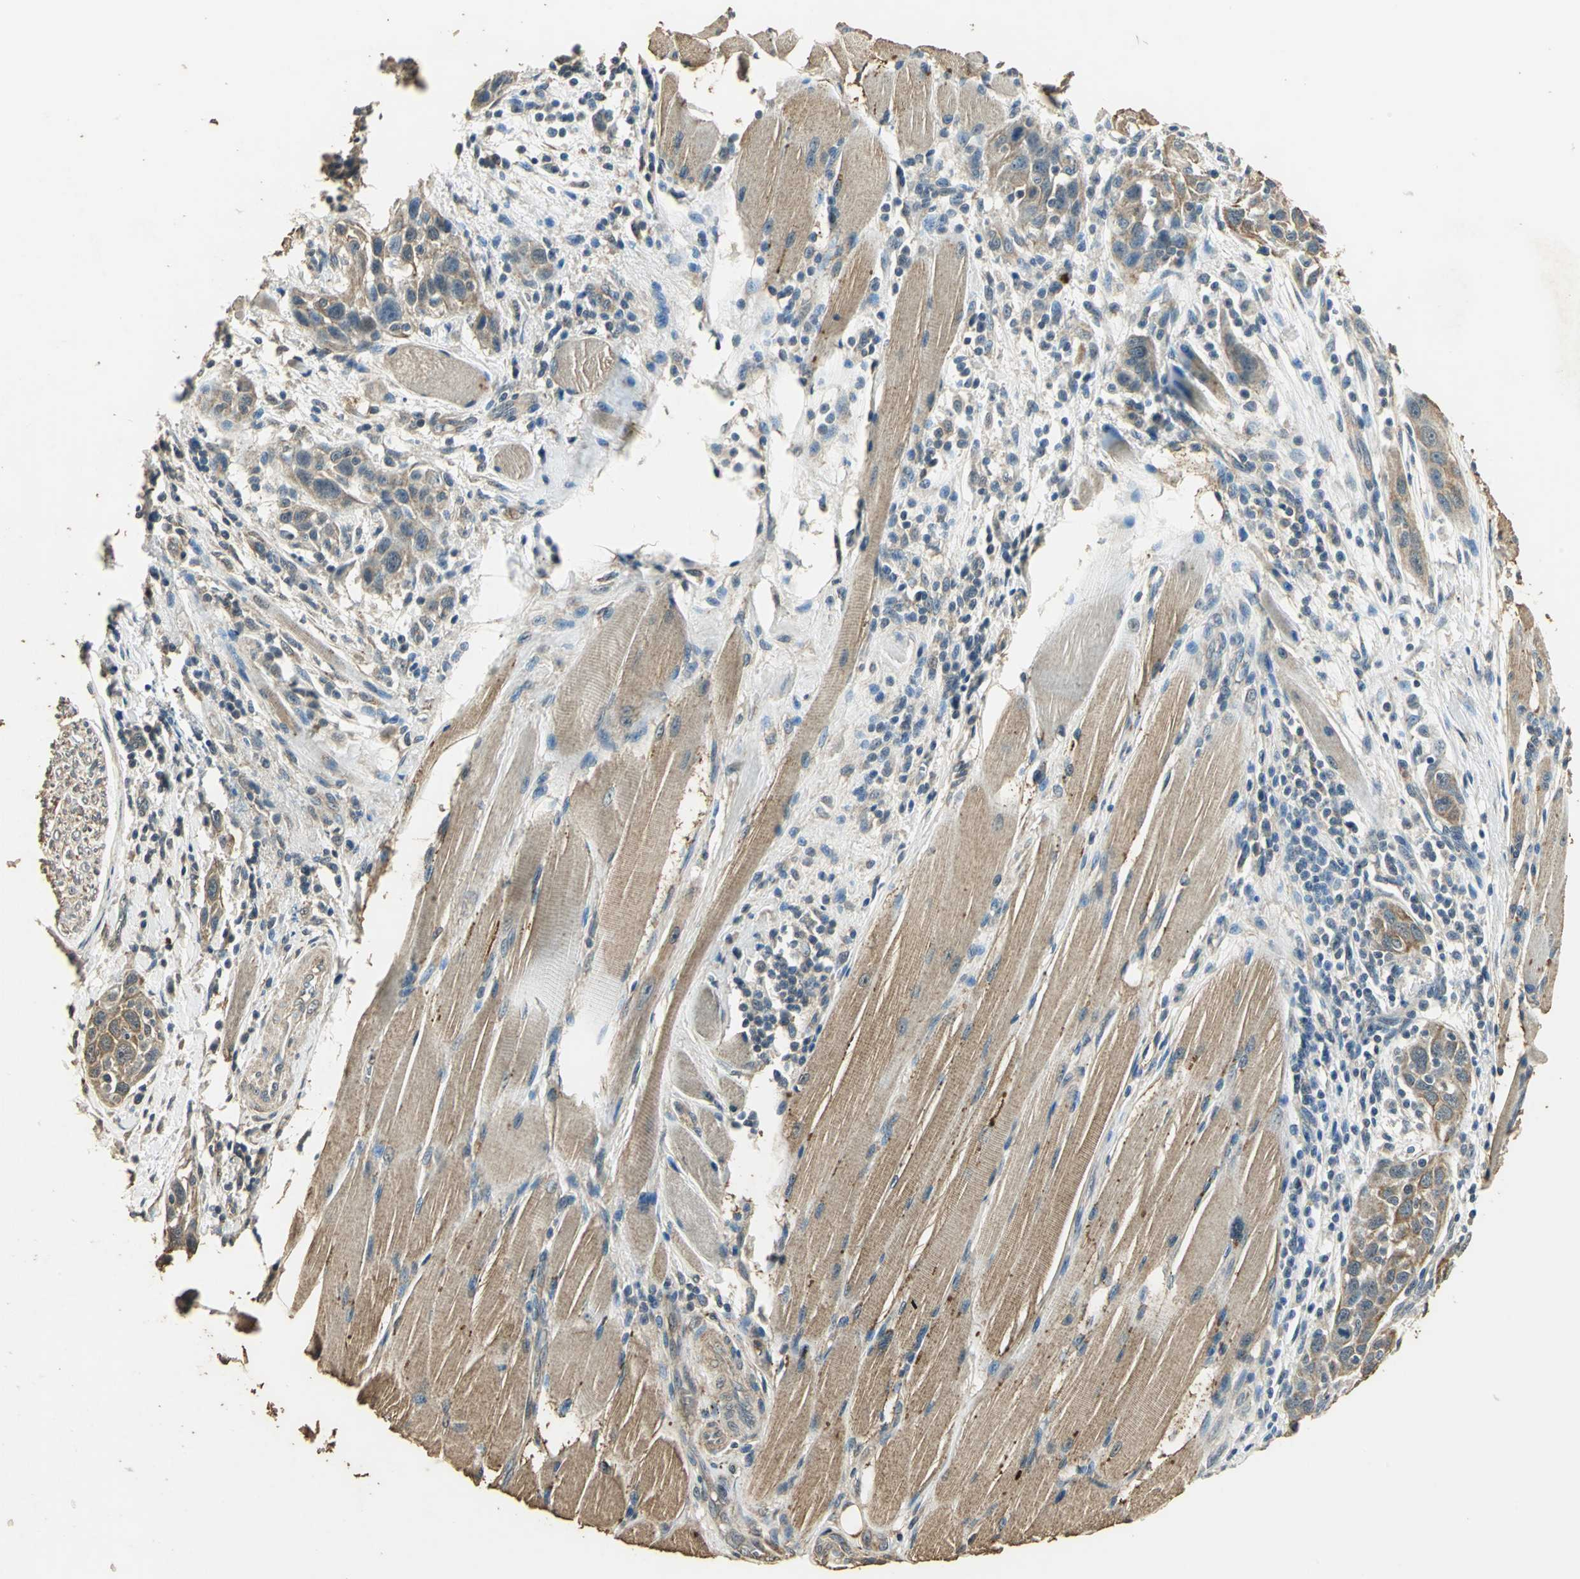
{"staining": {"intensity": "moderate", "quantity": ">75%", "location": "cytoplasmic/membranous"}, "tissue": "head and neck cancer", "cell_type": "Tumor cells", "image_type": "cancer", "snomed": [{"axis": "morphology", "description": "Normal tissue, NOS"}, {"axis": "morphology", "description": "Squamous cell carcinoma, NOS"}, {"axis": "topography", "description": "Oral tissue"}, {"axis": "topography", "description": "Head-Neck"}], "caption": "Head and neck cancer (squamous cell carcinoma) was stained to show a protein in brown. There is medium levels of moderate cytoplasmic/membranous expression in about >75% of tumor cells. The protein of interest is stained brown, and the nuclei are stained in blue (DAB (3,3'-diaminobenzidine) IHC with brightfield microscopy, high magnification).", "gene": "TMPRSS4", "patient": {"sex": "female", "age": 50}}